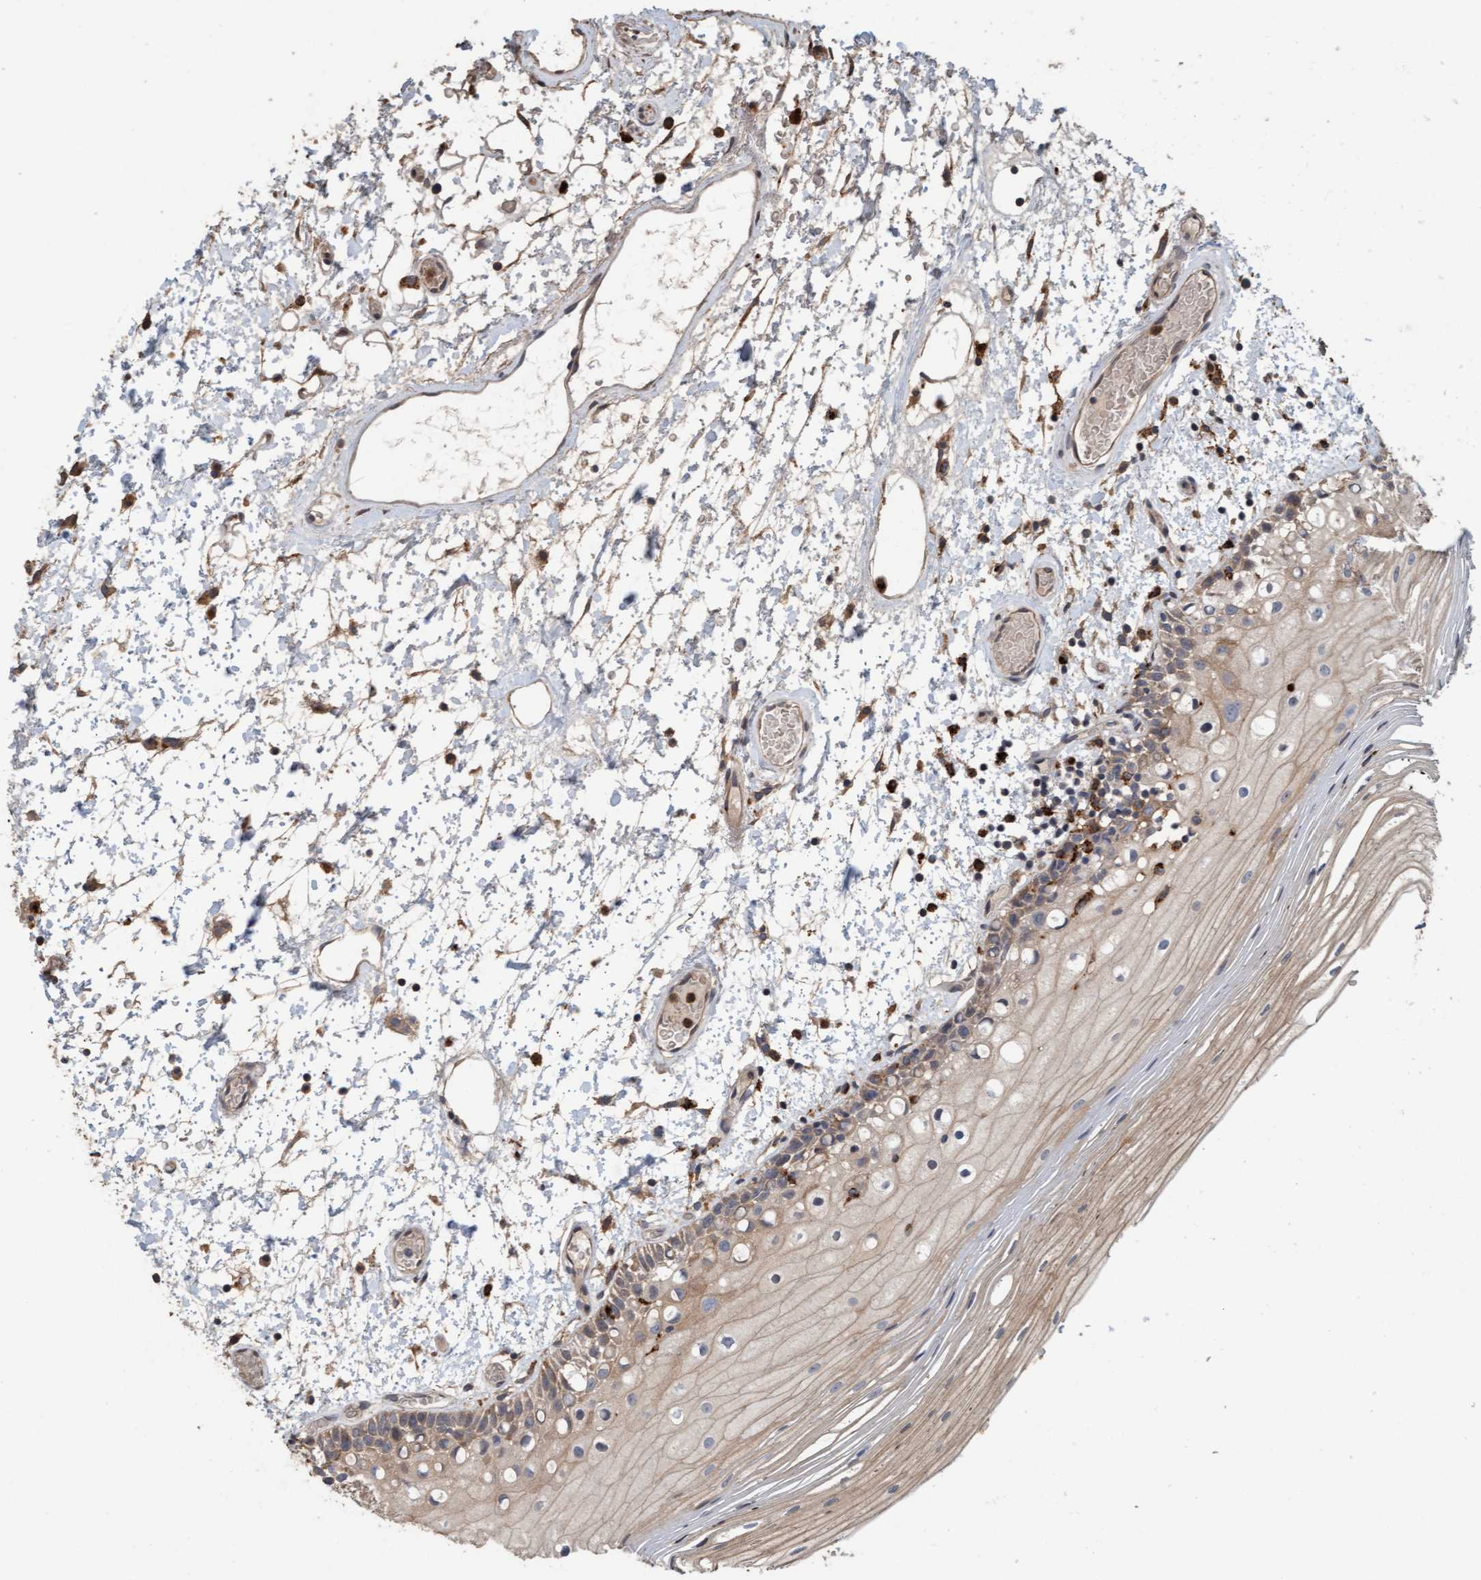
{"staining": {"intensity": "weak", "quantity": ">75%", "location": "cytoplasmic/membranous"}, "tissue": "oral mucosa", "cell_type": "Squamous epithelial cells", "image_type": "normal", "snomed": [{"axis": "morphology", "description": "Normal tissue, NOS"}, {"axis": "topography", "description": "Oral tissue"}], "caption": "Immunohistochemistry image of benign human oral mucosa stained for a protein (brown), which exhibits low levels of weak cytoplasmic/membranous staining in about >75% of squamous epithelial cells.", "gene": "LONRF1", "patient": {"sex": "male", "age": 52}}